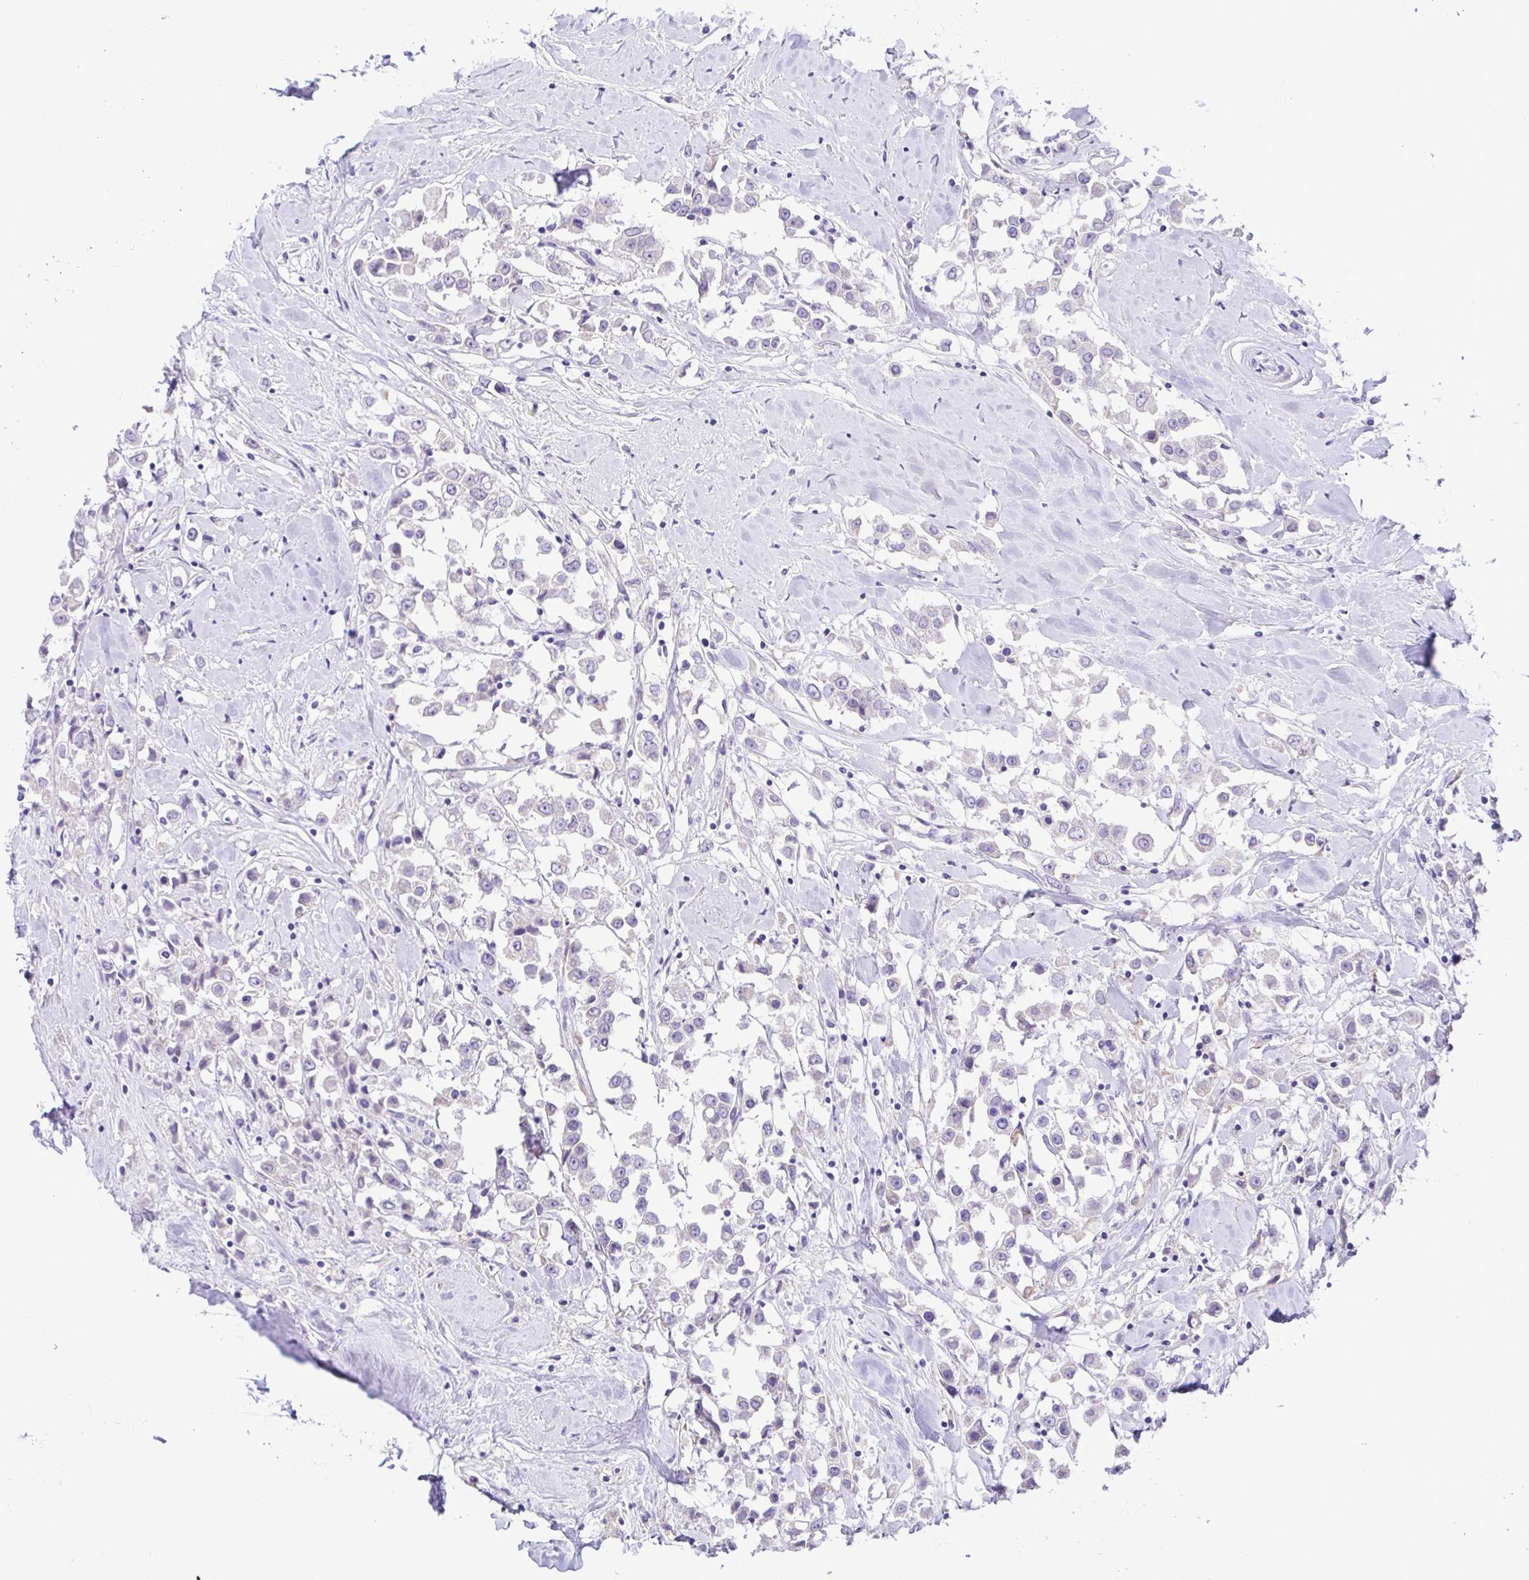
{"staining": {"intensity": "negative", "quantity": "none", "location": "none"}, "tissue": "breast cancer", "cell_type": "Tumor cells", "image_type": "cancer", "snomed": [{"axis": "morphology", "description": "Duct carcinoma"}, {"axis": "topography", "description": "Breast"}], "caption": "Immunohistochemical staining of human breast cancer demonstrates no significant positivity in tumor cells.", "gene": "CD72", "patient": {"sex": "female", "age": 61}}